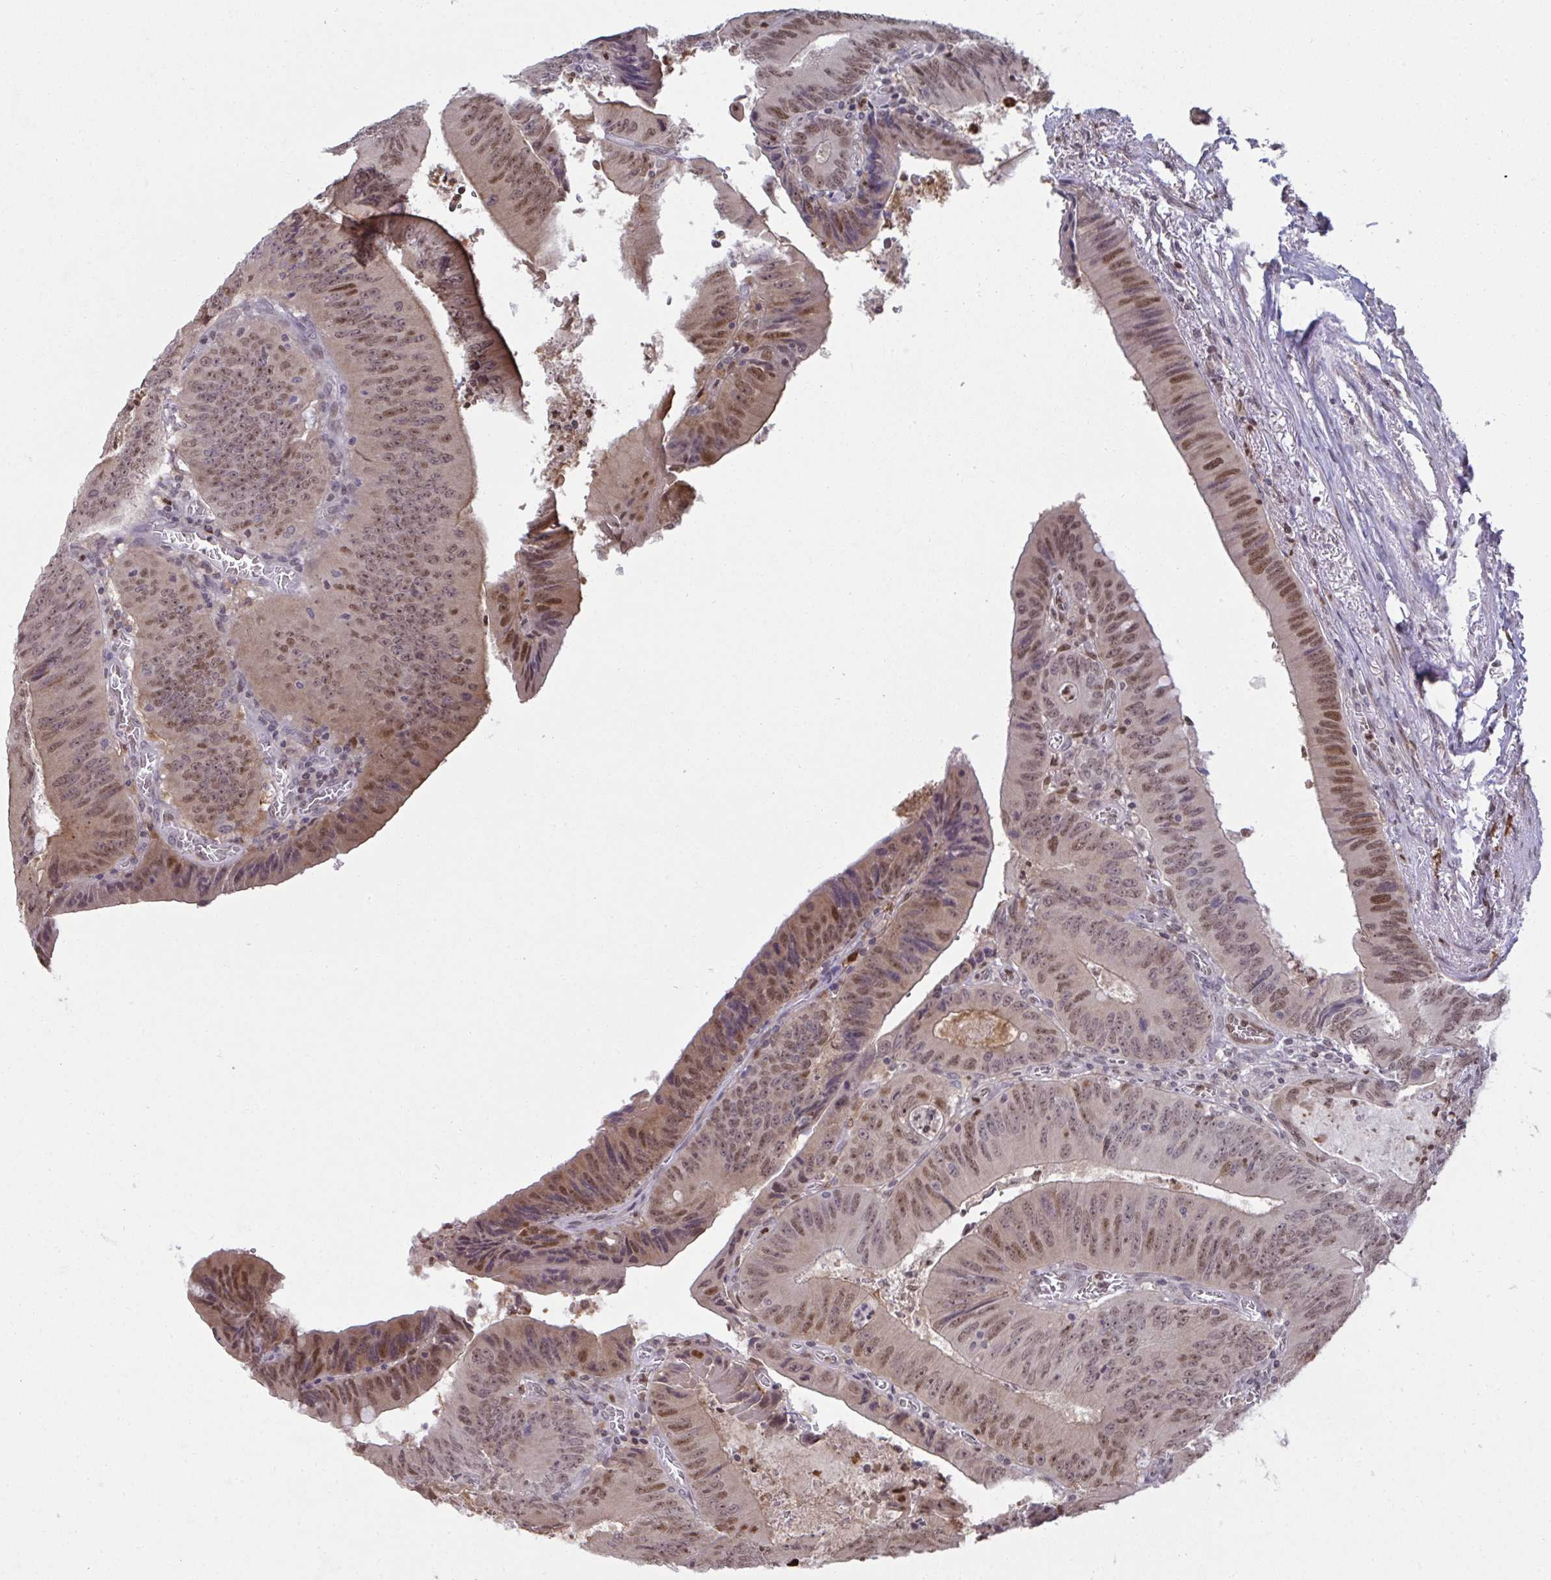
{"staining": {"intensity": "moderate", "quantity": ">75%", "location": "nuclear"}, "tissue": "colorectal cancer", "cell_type": "Tumor cells", "image_type": "cancer", "snomed": [{"axis": "morphology", "description": "Adenocarcinoma, NOS"}, {"axis": "topography", "description": "Rectum"}], "caption": "Immunohistochemistry (IHC) staining of colorectal cancer (adenocarcinoma), which exhibits medium levels of moderate nuclear expression in about >75% of tumor cells indicating moderate nuclear protein expression. The staining was performed using DAB (brown) for protein detection and nuclei were counterstained in hematoxylin (blue).", "gene": "UXT", "patient": {"sex": "female", "age": 72}}